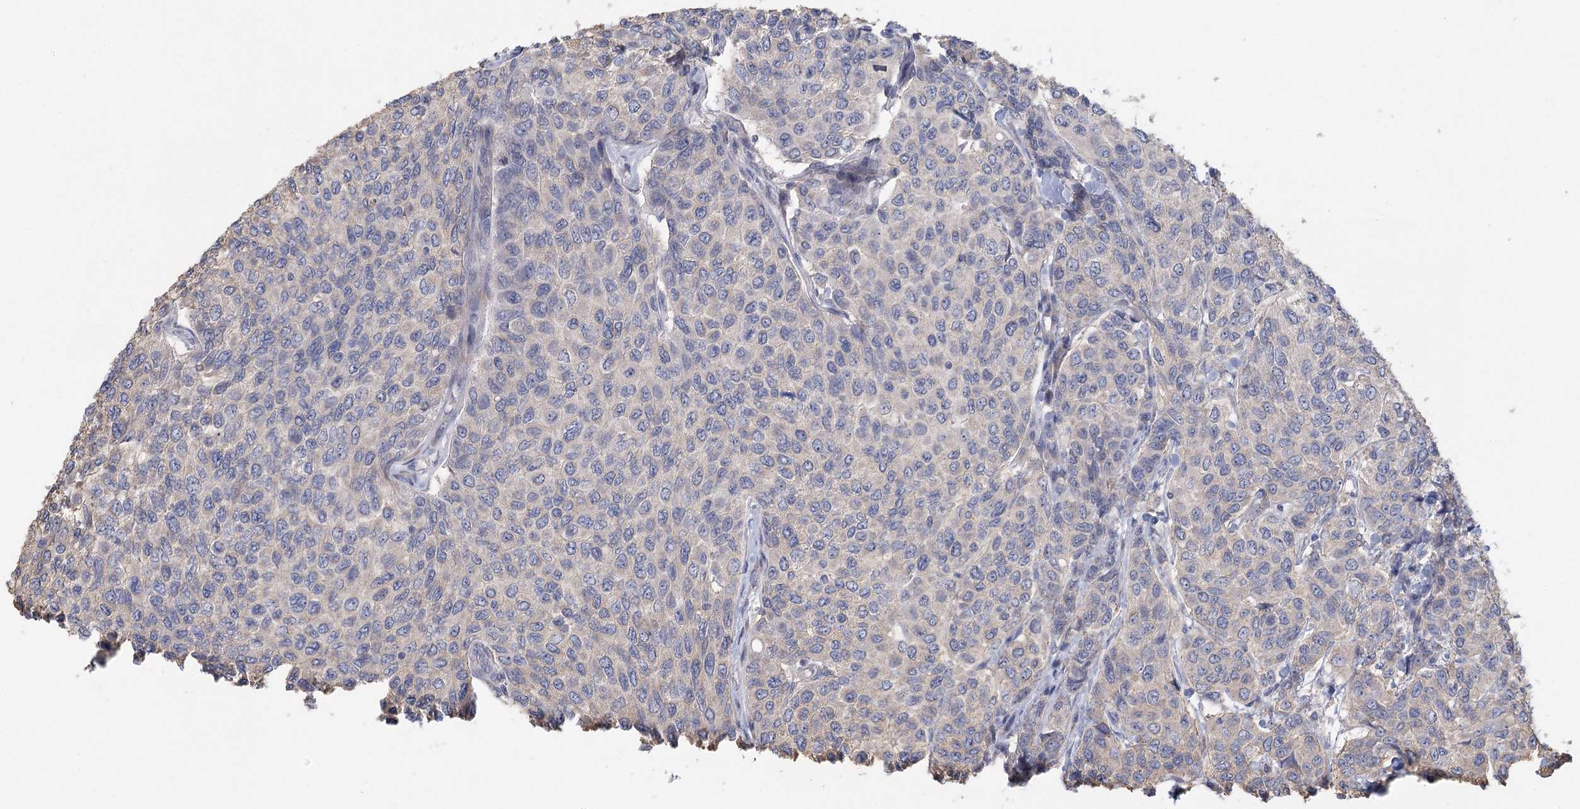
{"staining": {"intensity": "negative", "quantity": "none", "location": "none"}, "tissue": "breast cancer", "cell_type": "Tumor cells", "image_type": "cancer", "snomed": [{"axis": "morphology", "description": "Duct carcinoma"}, {"axis": "topography", "description": "Breast"}], "caption": "Tumor cells show no significant positivity in breast cancer.", "gene": "CNTLN", "patient": {"sex": "female", "age": 55}}